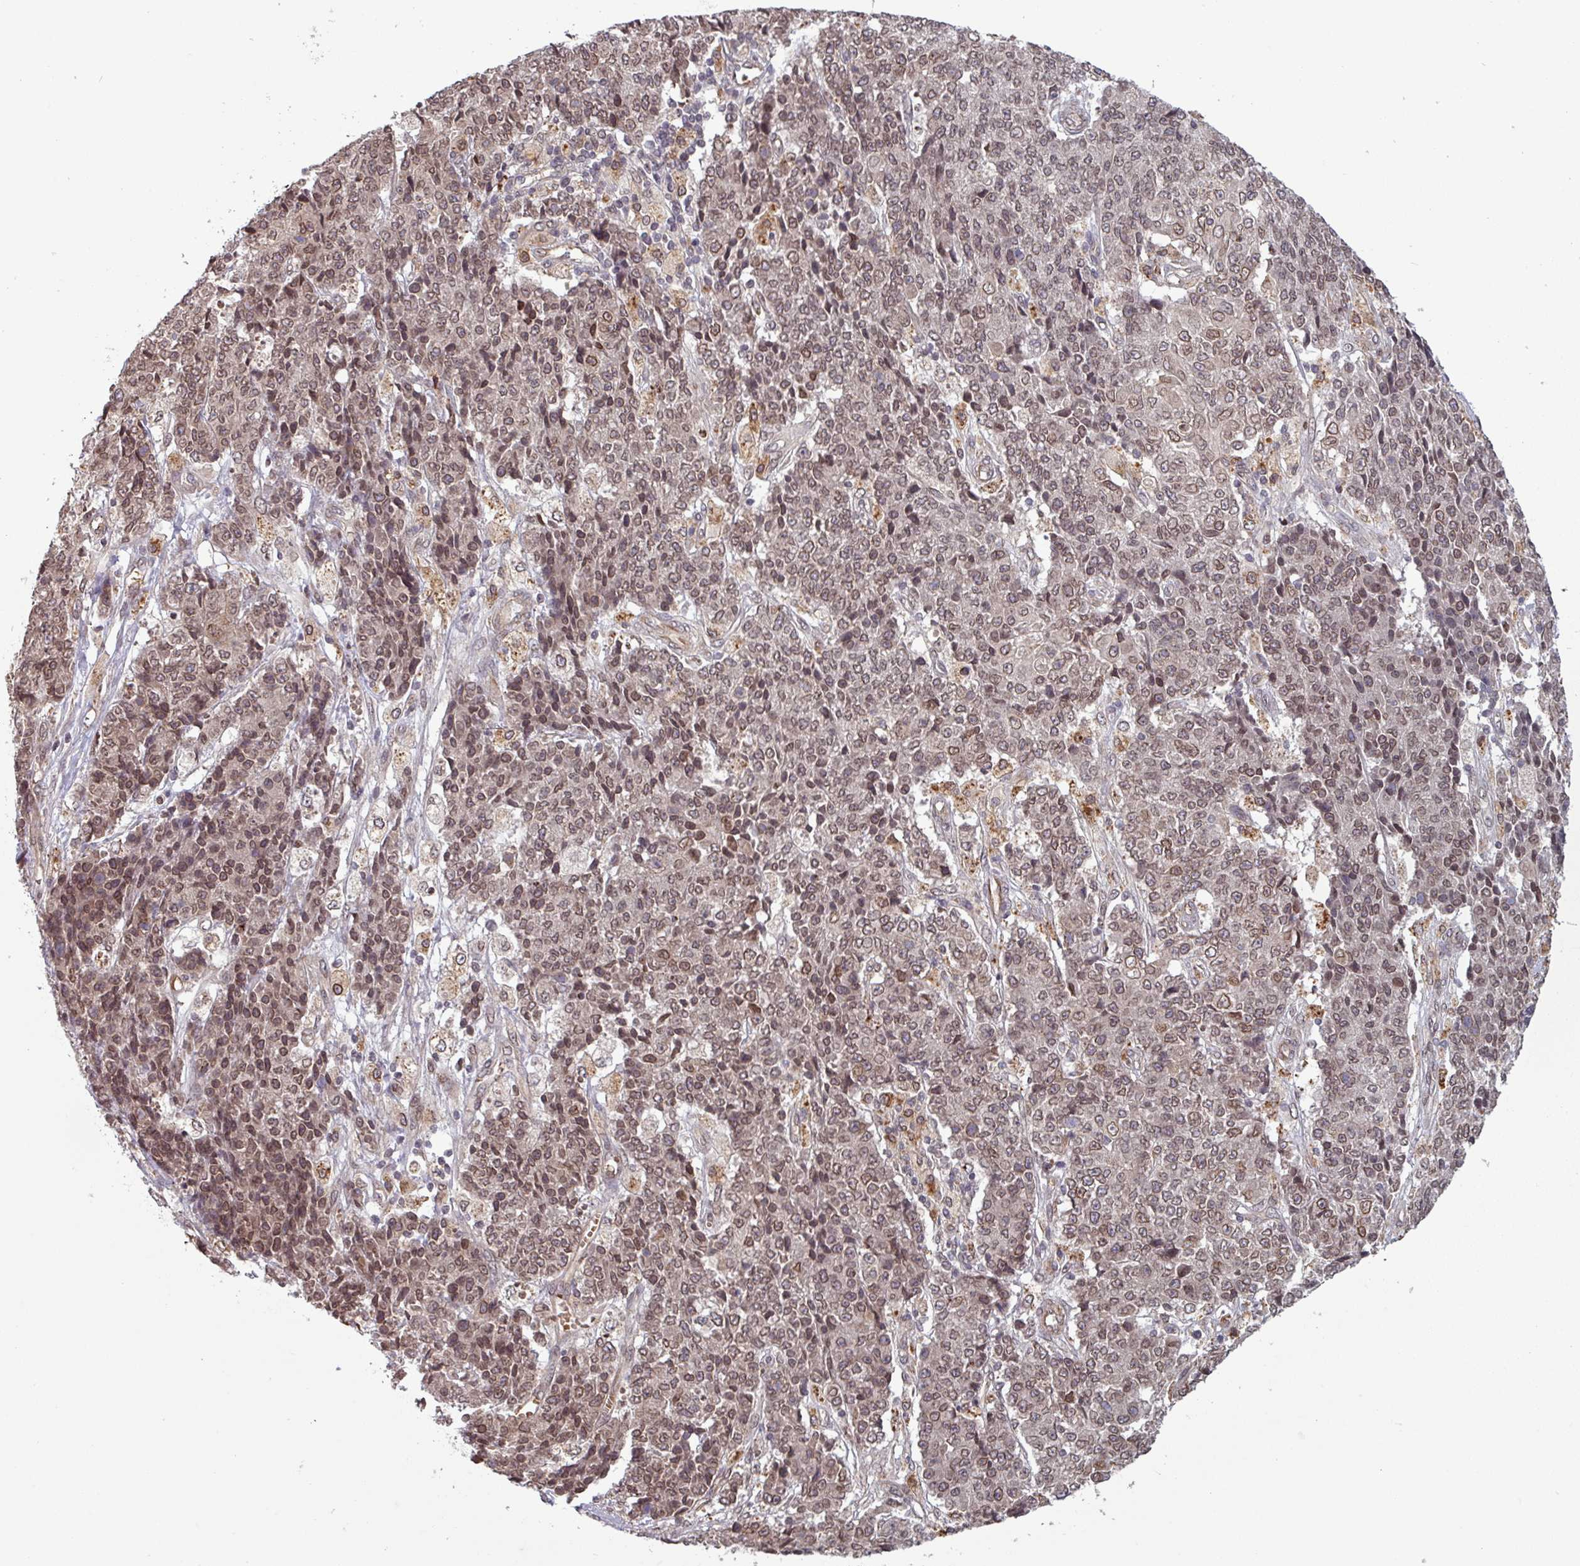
{"staining": {"intensity": "moderate", "quantity": "25%-75%", "location": "nuclear"}, "tissue": "ovarian cancer", "cell_type": "Tumor cells", "image_type": "cancer", "snomed": [{"axis": "morphology", "description": "Carcinoma, endometroid"}, {"axis": "topography", "description": "Ovary"}], "caption": "Immunohistochemical staining of ovarian cancer displays medium levels of moderate nuclear protein staining in approximately 25%-75% of tumor cells.", "gene": "RBM4B", "patient": {"sex": "female", "age": 42}}